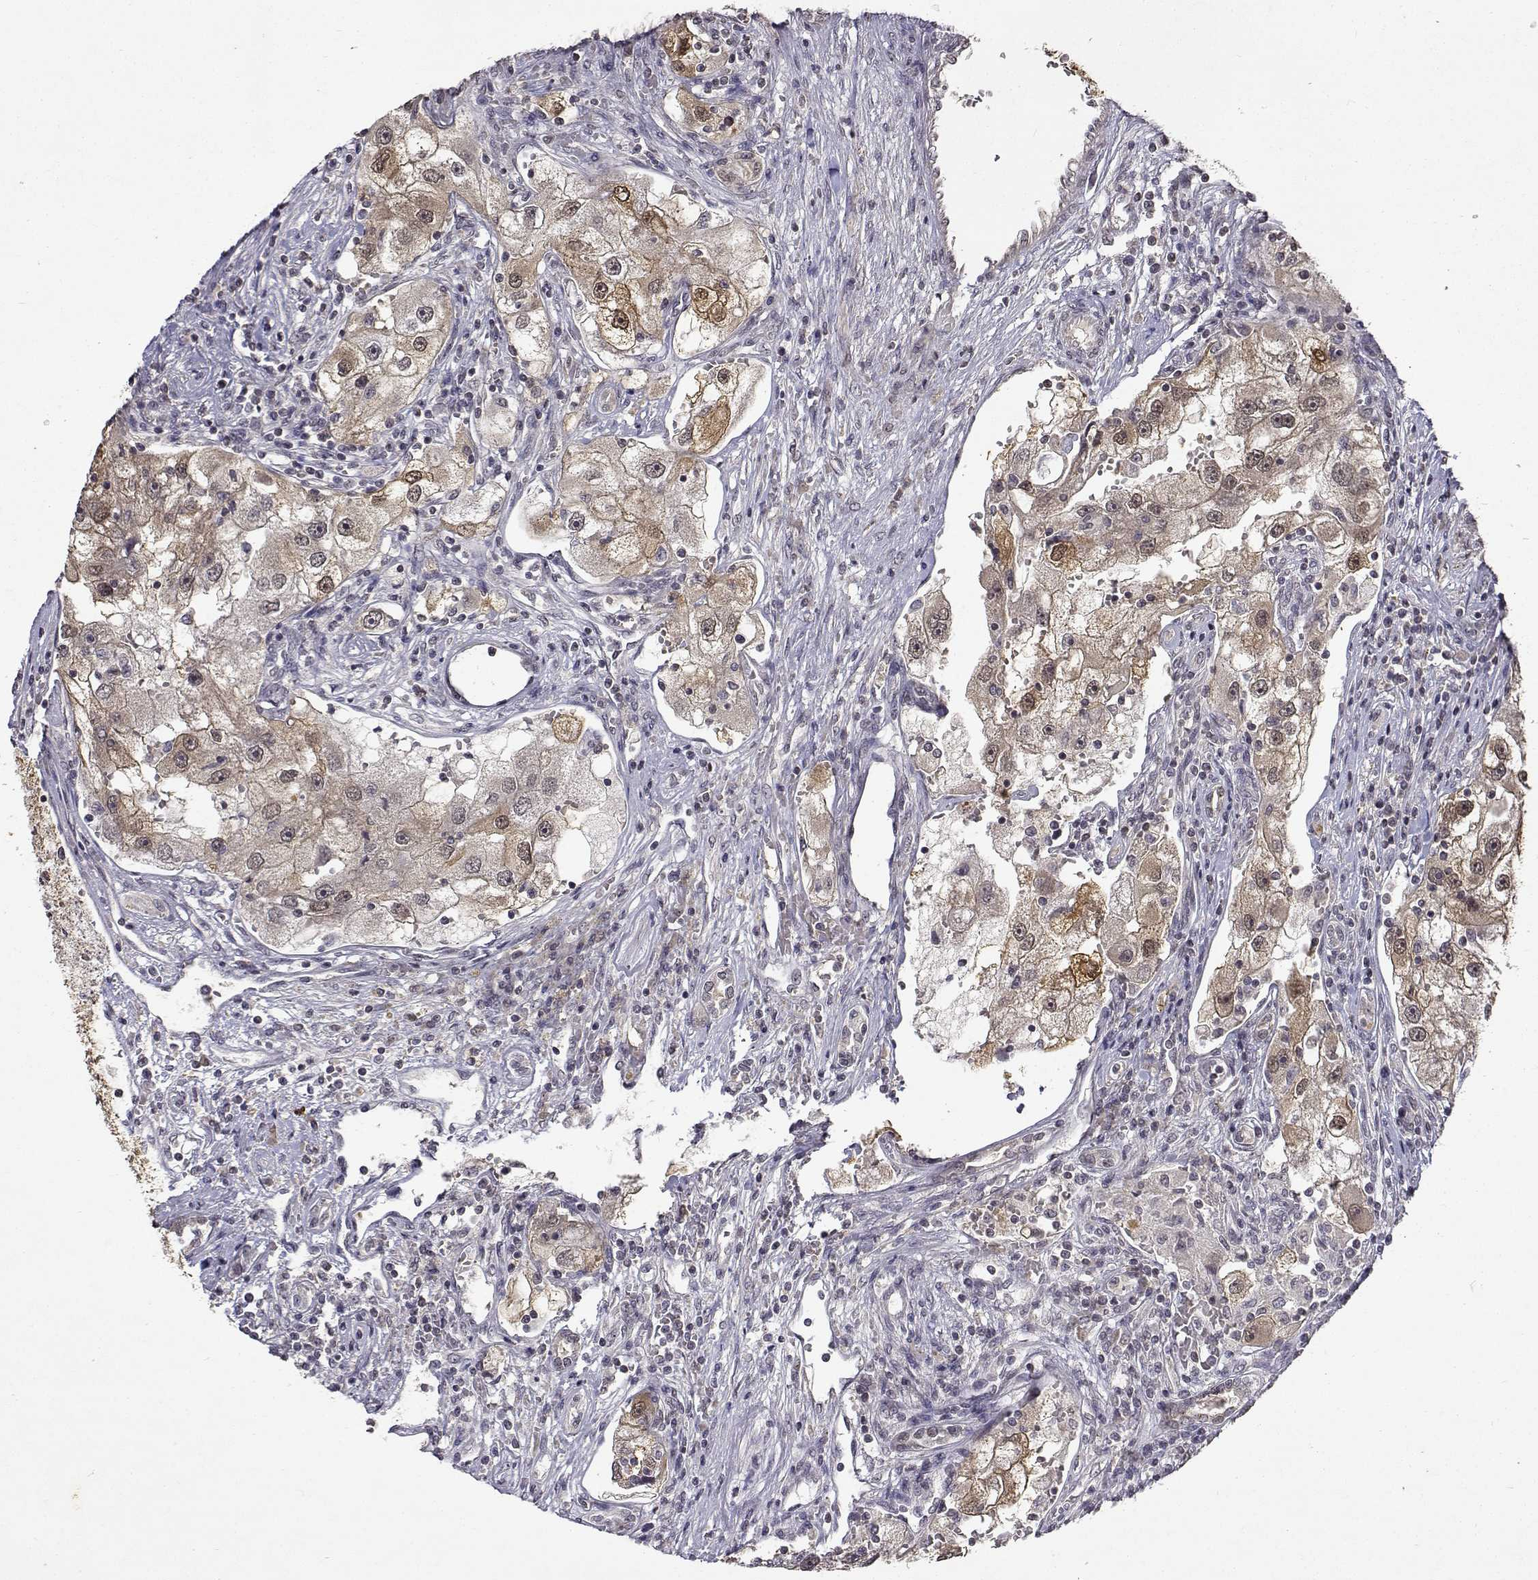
{"staining": {"intensity": "negative", "quantity": "none", "location": "none"}, "tissue": "renal cancer", "cell_type": "Tumor cells", "image_type": "cancer", "snomed": [{"axis": "morphology", "description": "Adenocarcinoma, NOS"}, {"axis": "topography", "description": "Kidney"}], "caption": "Histopathology image shows no significant protein expression in tumor cells of renal cancer (adenocarcinoma).", "gene": "BDNF", "patient": {"sex": "male", "age": 63}}